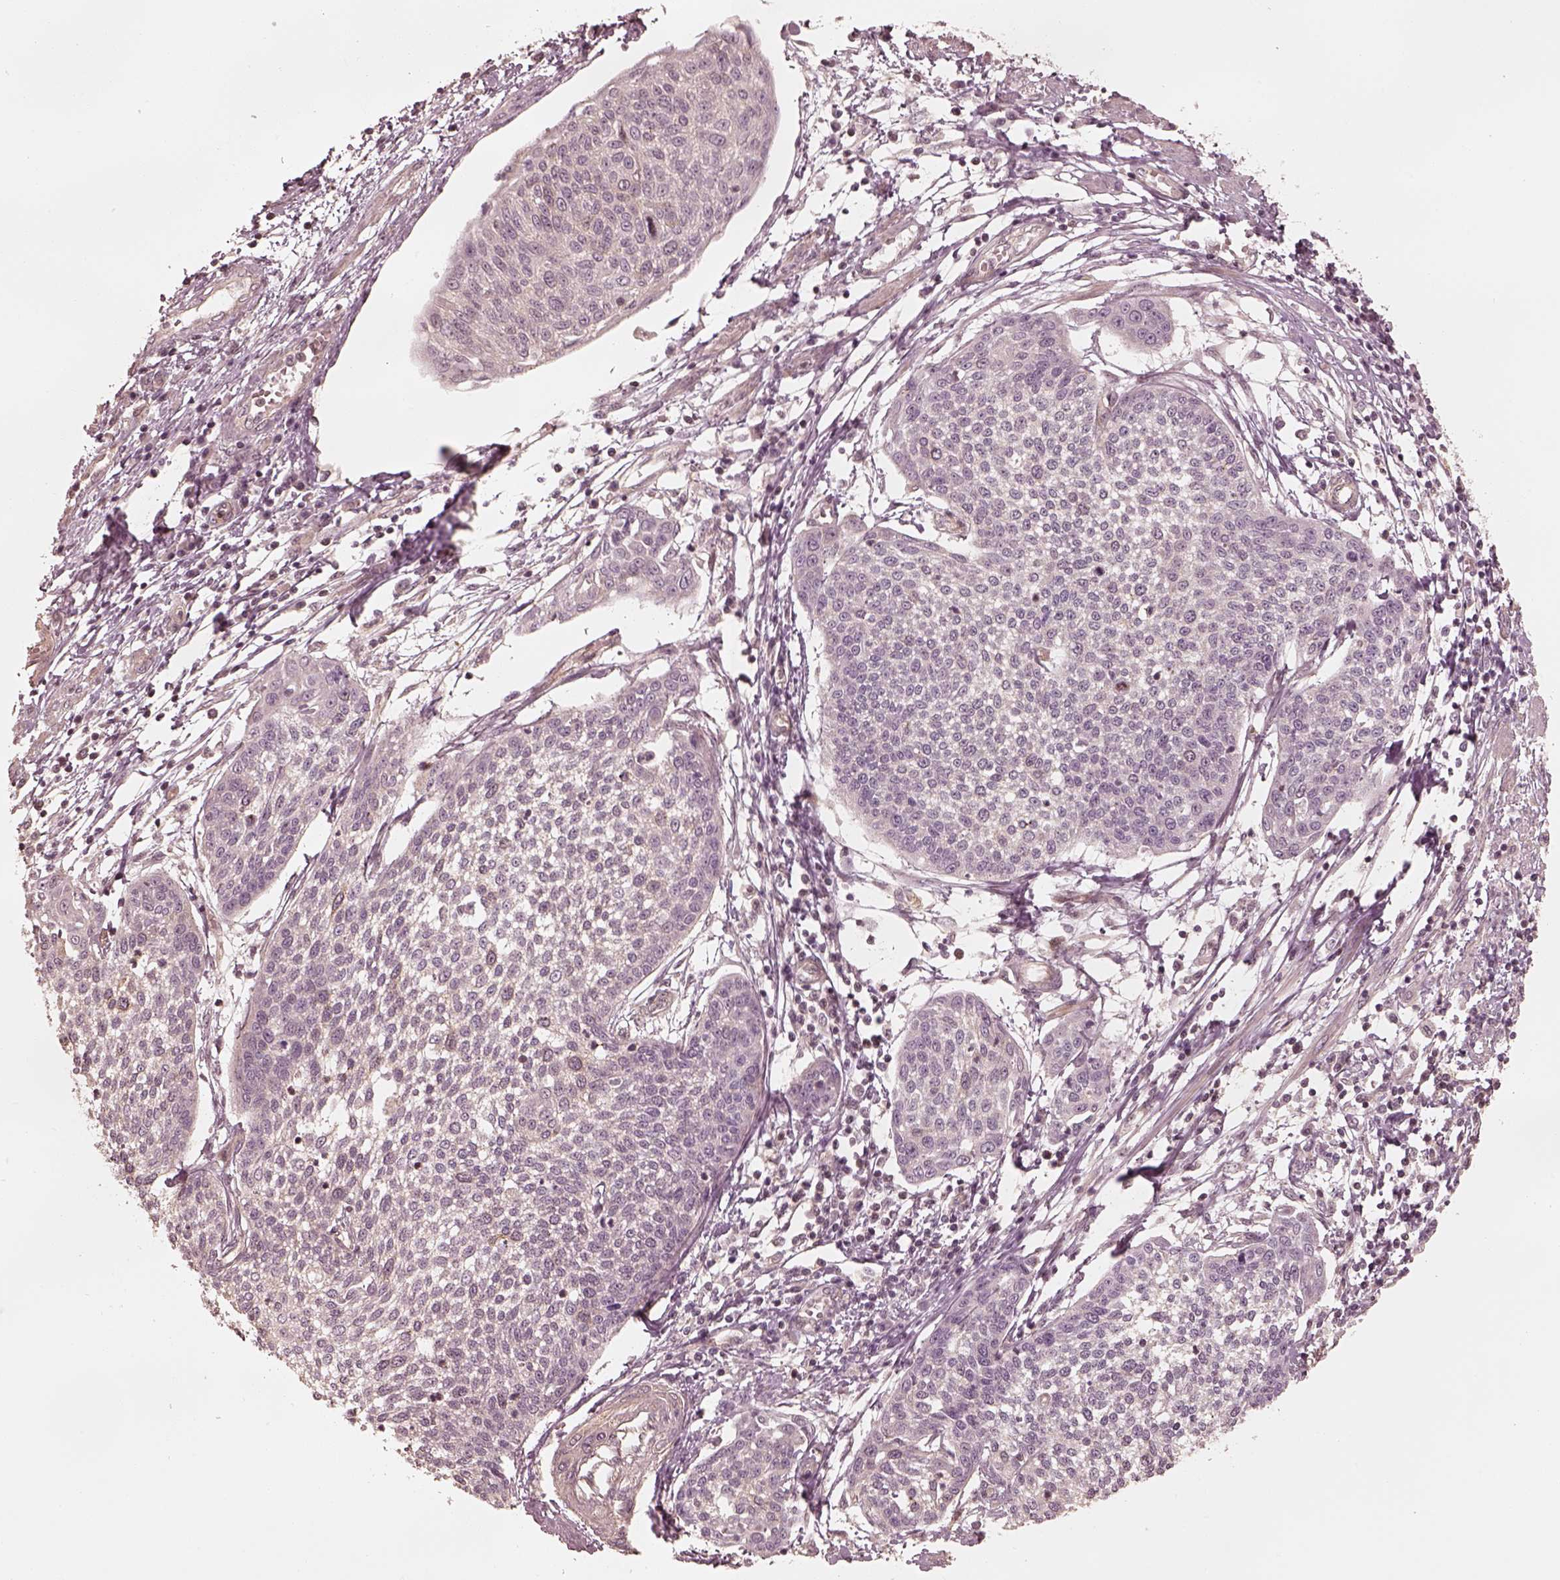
{"staining": {"intensity": "negative", "quantity": "none", "location": "none"}, "tissue": "cervical cancer", "cell_type": "Tumor cells", "image_type": "cancer", "snomed": [{"axis": "morphology", "description": "Squamous cell carcinoma, NOS"}, {"axis": "topography", "description": "Cervix"}], "caption": "Immunohistochemical staining of human squamous cell carcinoma (cervical) demonstrates no significant expression in tumor cells.", "gene": "KIF5C", "patient": {"sex": "female", "age": 34}}